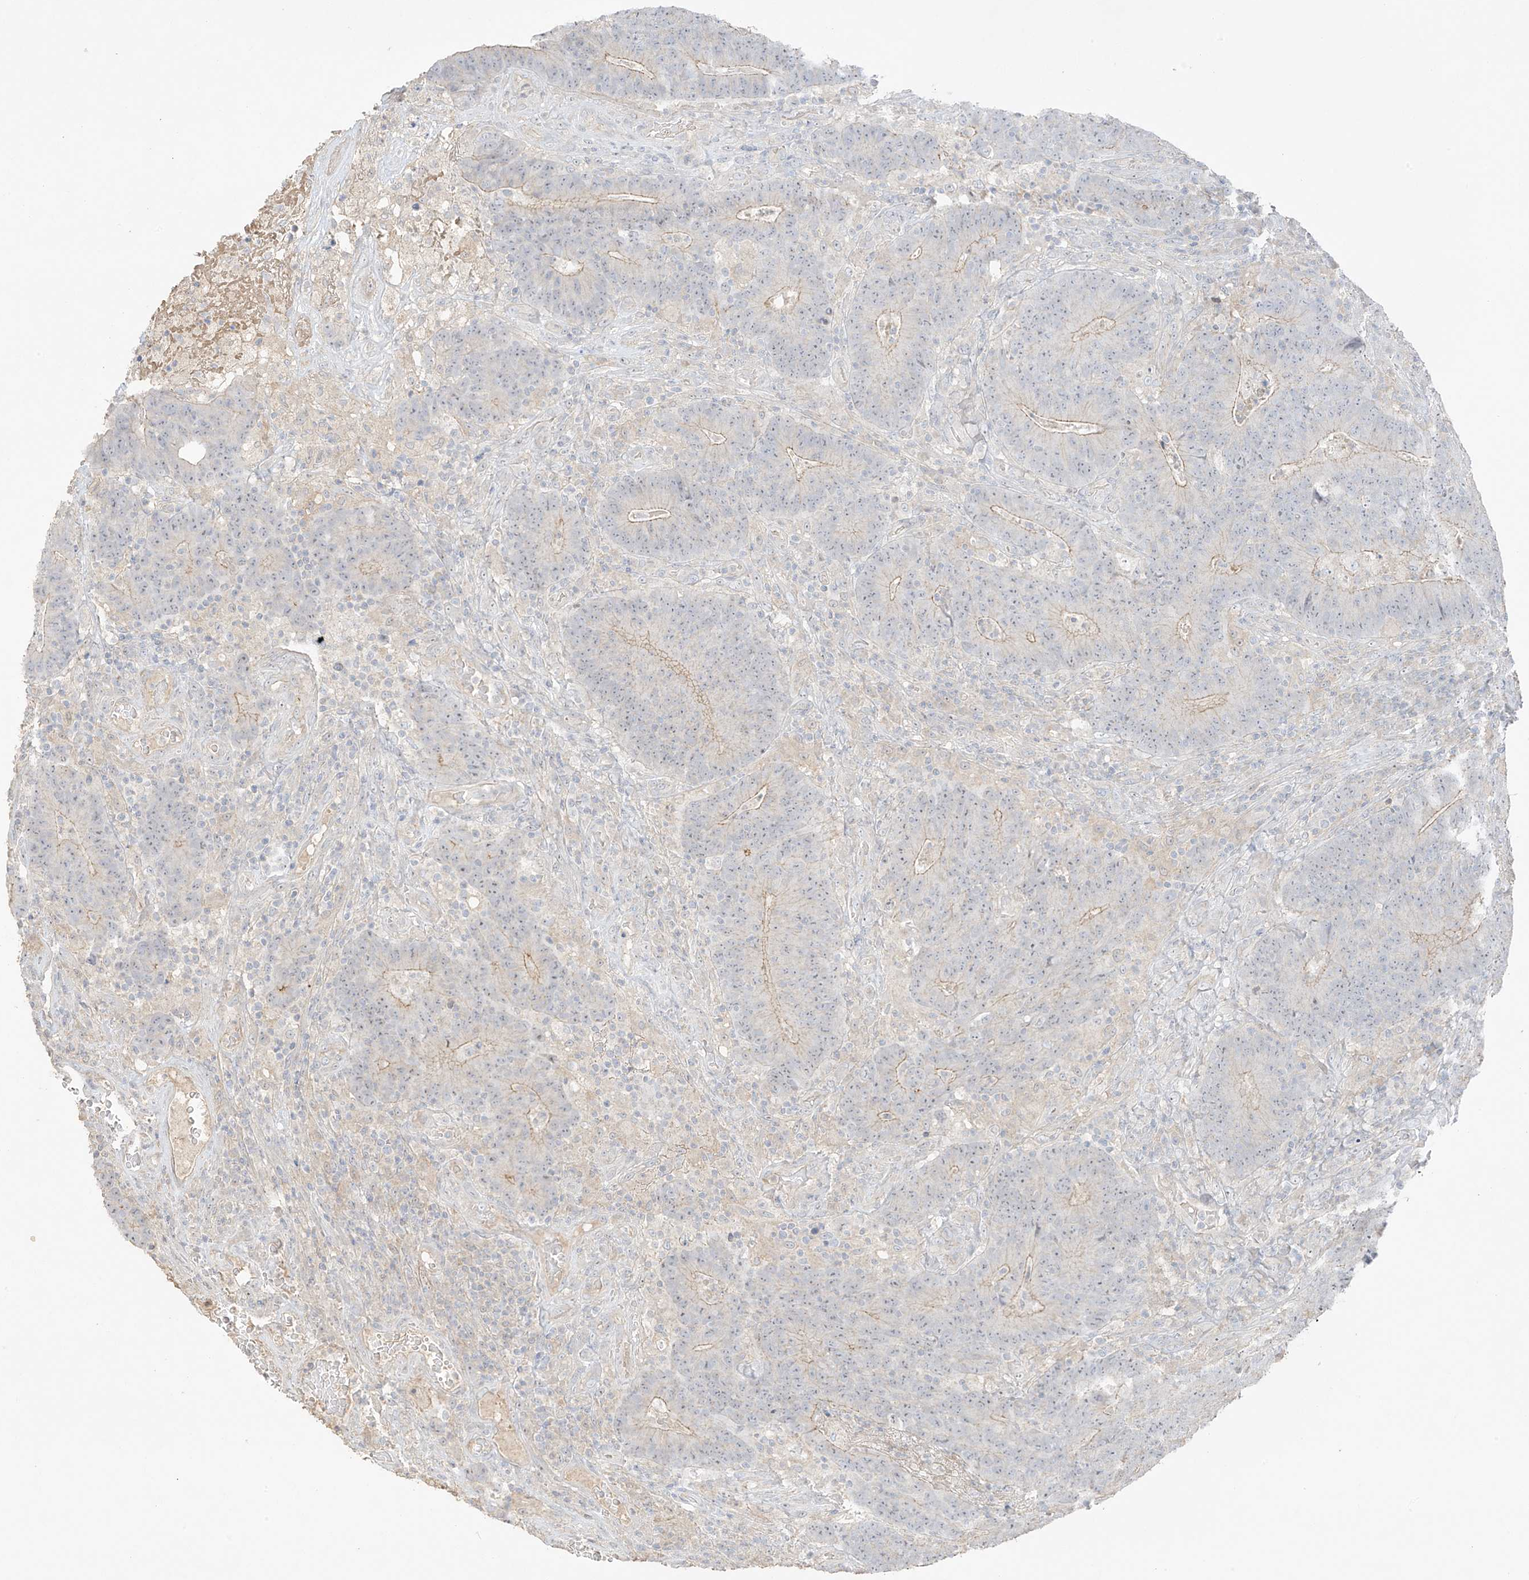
{"staining": {"intensity": "weak", "quantity": ">75%", "location": "cytoplasmic/membranous"}, "tissue": "colorectal cancer", "cell_type": "Tumor cells", "image_type": "cancer", "snomed": [{"axis": "morphology", "description": "Normal tissue, NOS"}, {"axis": "morphology", "description": "Adenocarcinoma, NOS"}, {"axis": "topography", "description": "Colon"}], "caption": "Colorectal adenocarcinoma stained with a brown dye shows weak cytoplasmic/membranous positive staining in approximately >75% of tumor cells.", "gene": "ZBTB41", "patient": {"sex": "female", "age": 75}}